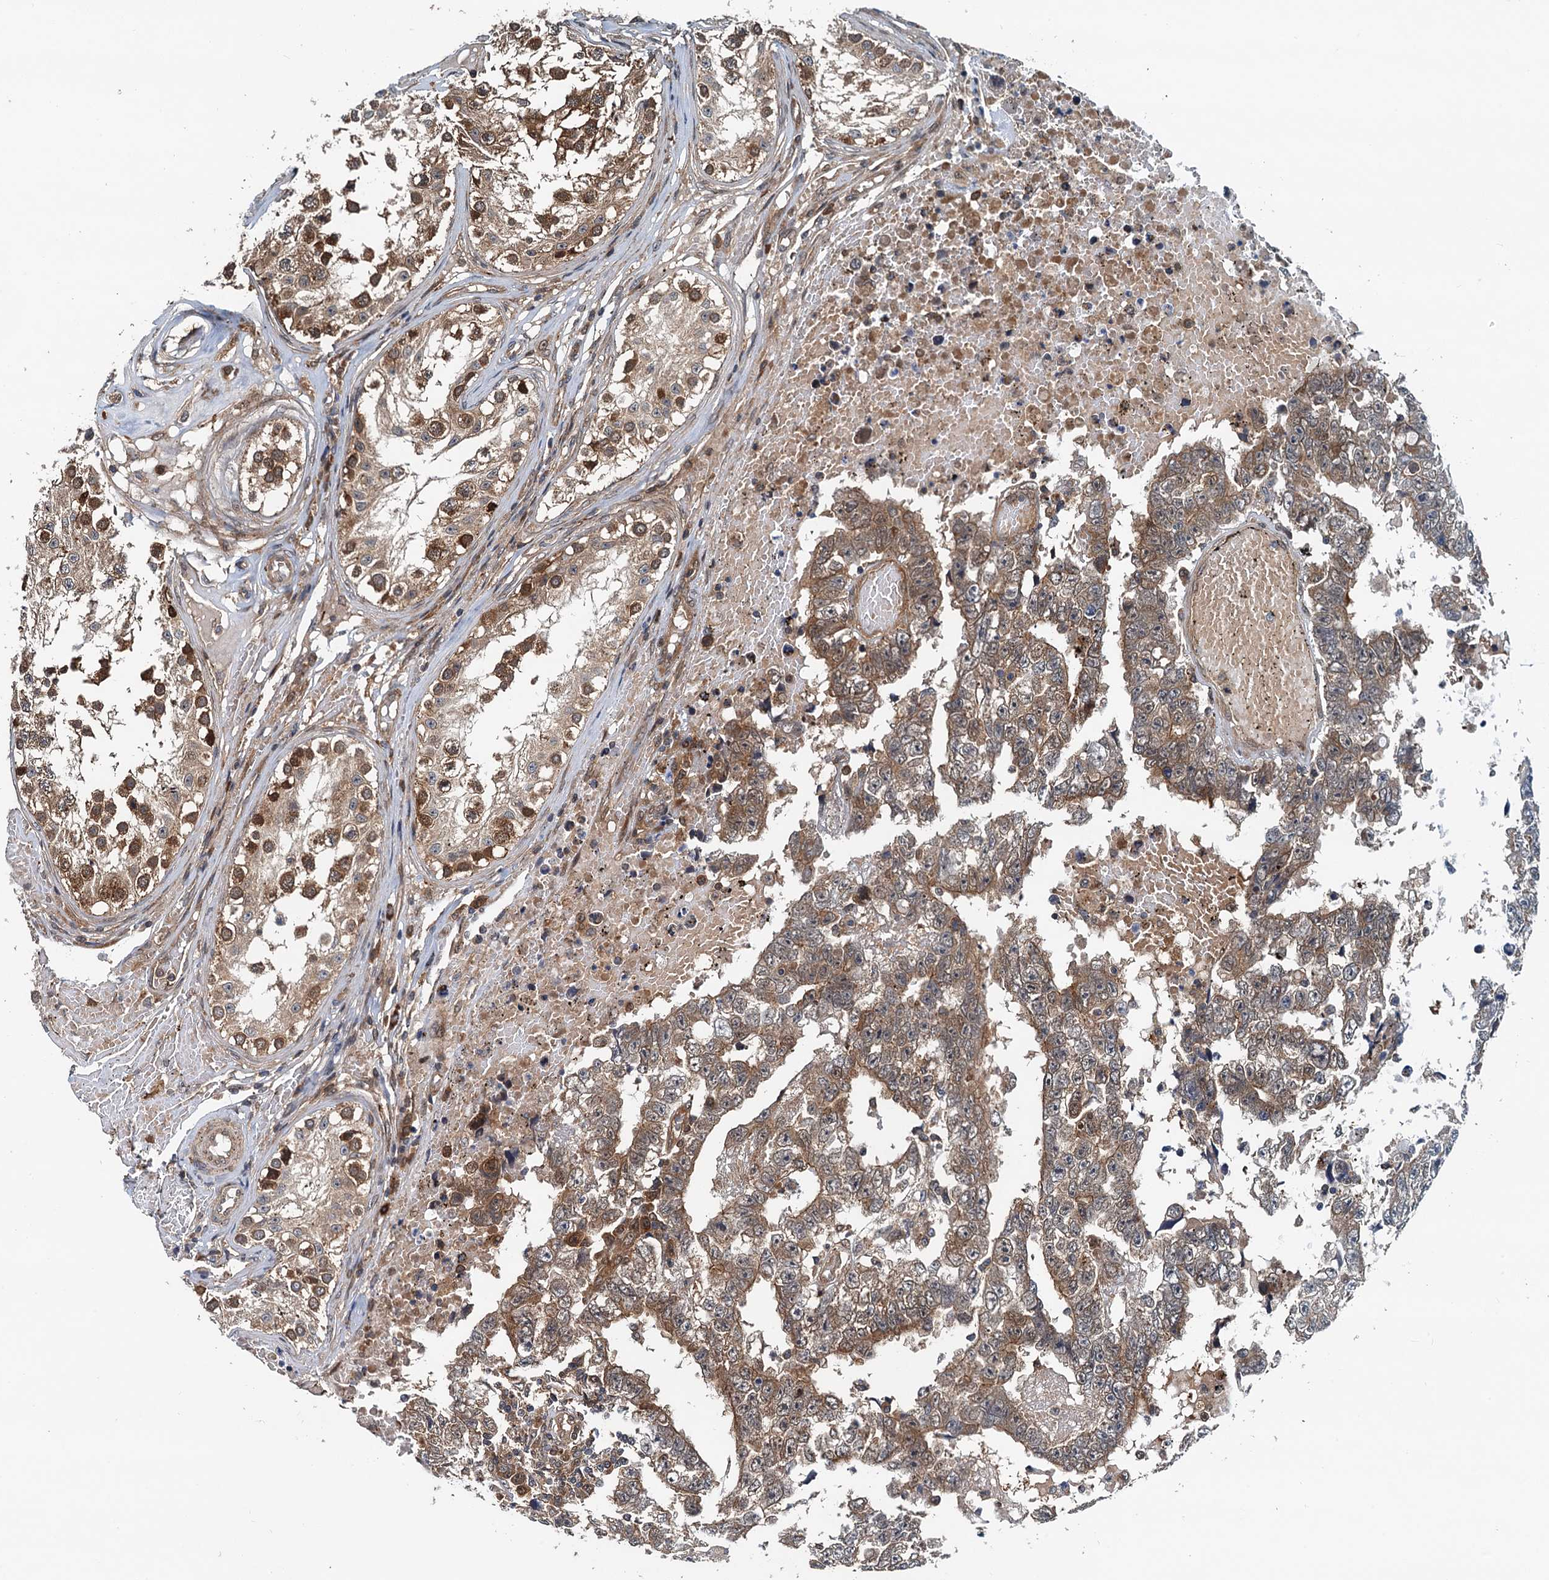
{"staining": {"intensity": "moderate", "quantity": ">75%", "location": "cytoplasmic/membranous"}, "tissue": "testis cancer", "cell_type": "Tumor cells", "image_type": "cancer", "snomed": [{"axis": "morphology", "description": "Carcinoma, Embryonal, NOS"}, {"axis": "topography", "description": "Testis"}], "caption": "Human testis cancer (embryonal carcinoma) stained for a protein (brown) demonstrates moderate cytoplasmic/membranous positive expression in about >75% of tumor cells.", "gene": "AAGAB", "patient": {"sex": "male", "age": 25}}